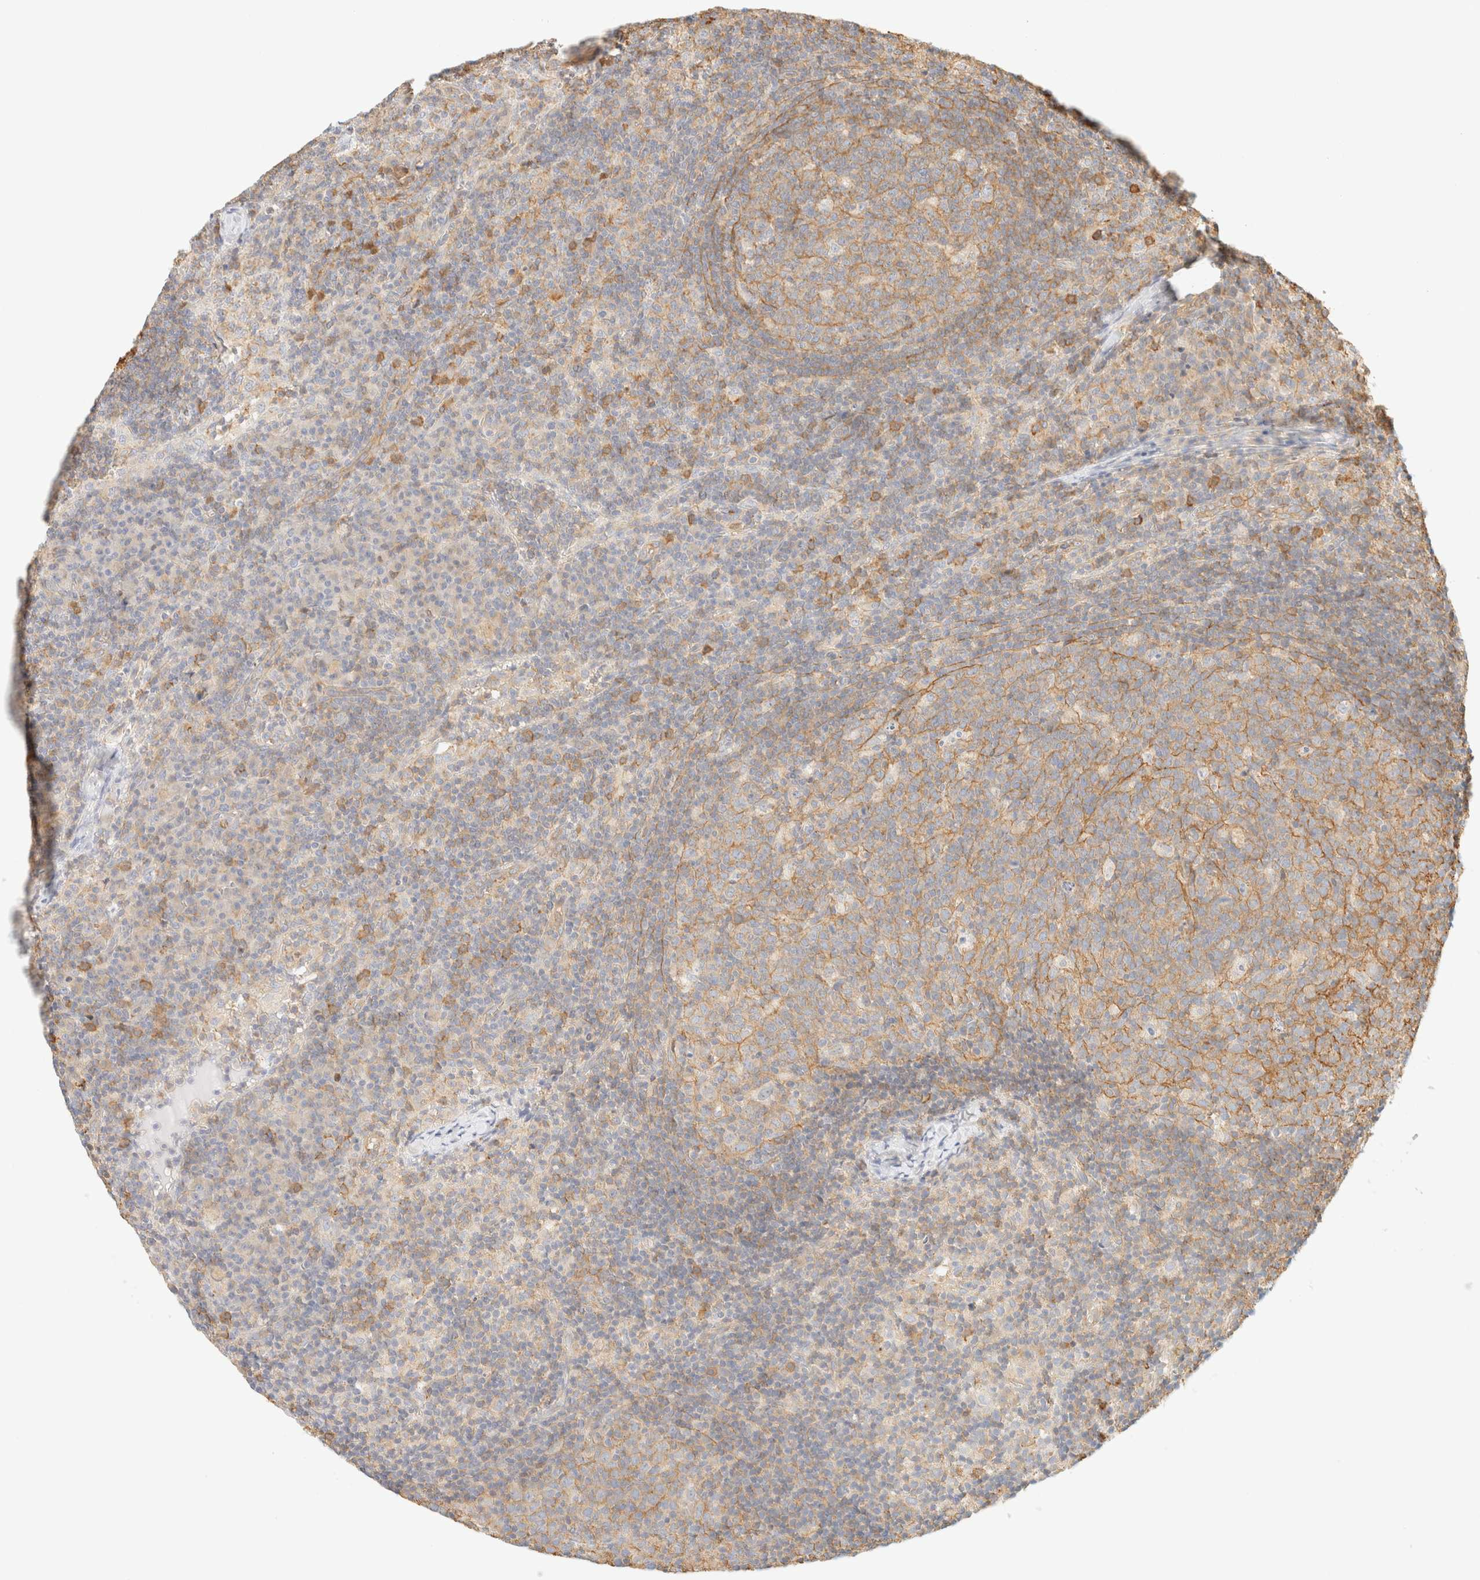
{"staining": {"intensity": "moderate", "quantity": ">75%", "location": "cytoplasmic/membranous"}, "tissue": "lymph node", "cell_type": "Germinal center cells", "image_type": "normal", "snomed": [{"axis": "morphology", "description": "Normal tissue, NOS"}, {"axis": "morphology", "description": "Inflammation, NOS"}, {"axis": "topography", "description": "Lymph node"}], "caption": "Lymph node was stained to show a protein in brown. There is medium levels of moderate cytoplasmic/membranous expression in approximately >75% of germinal center cells. (Stains: DAB (3,3'-diaminobenzidine) in brown, nuclei in blue, Microscopy: brightfield microscopy at high magnification).", "gene": "OTOP2", "patient": {"sex": "male", "age": 55}}